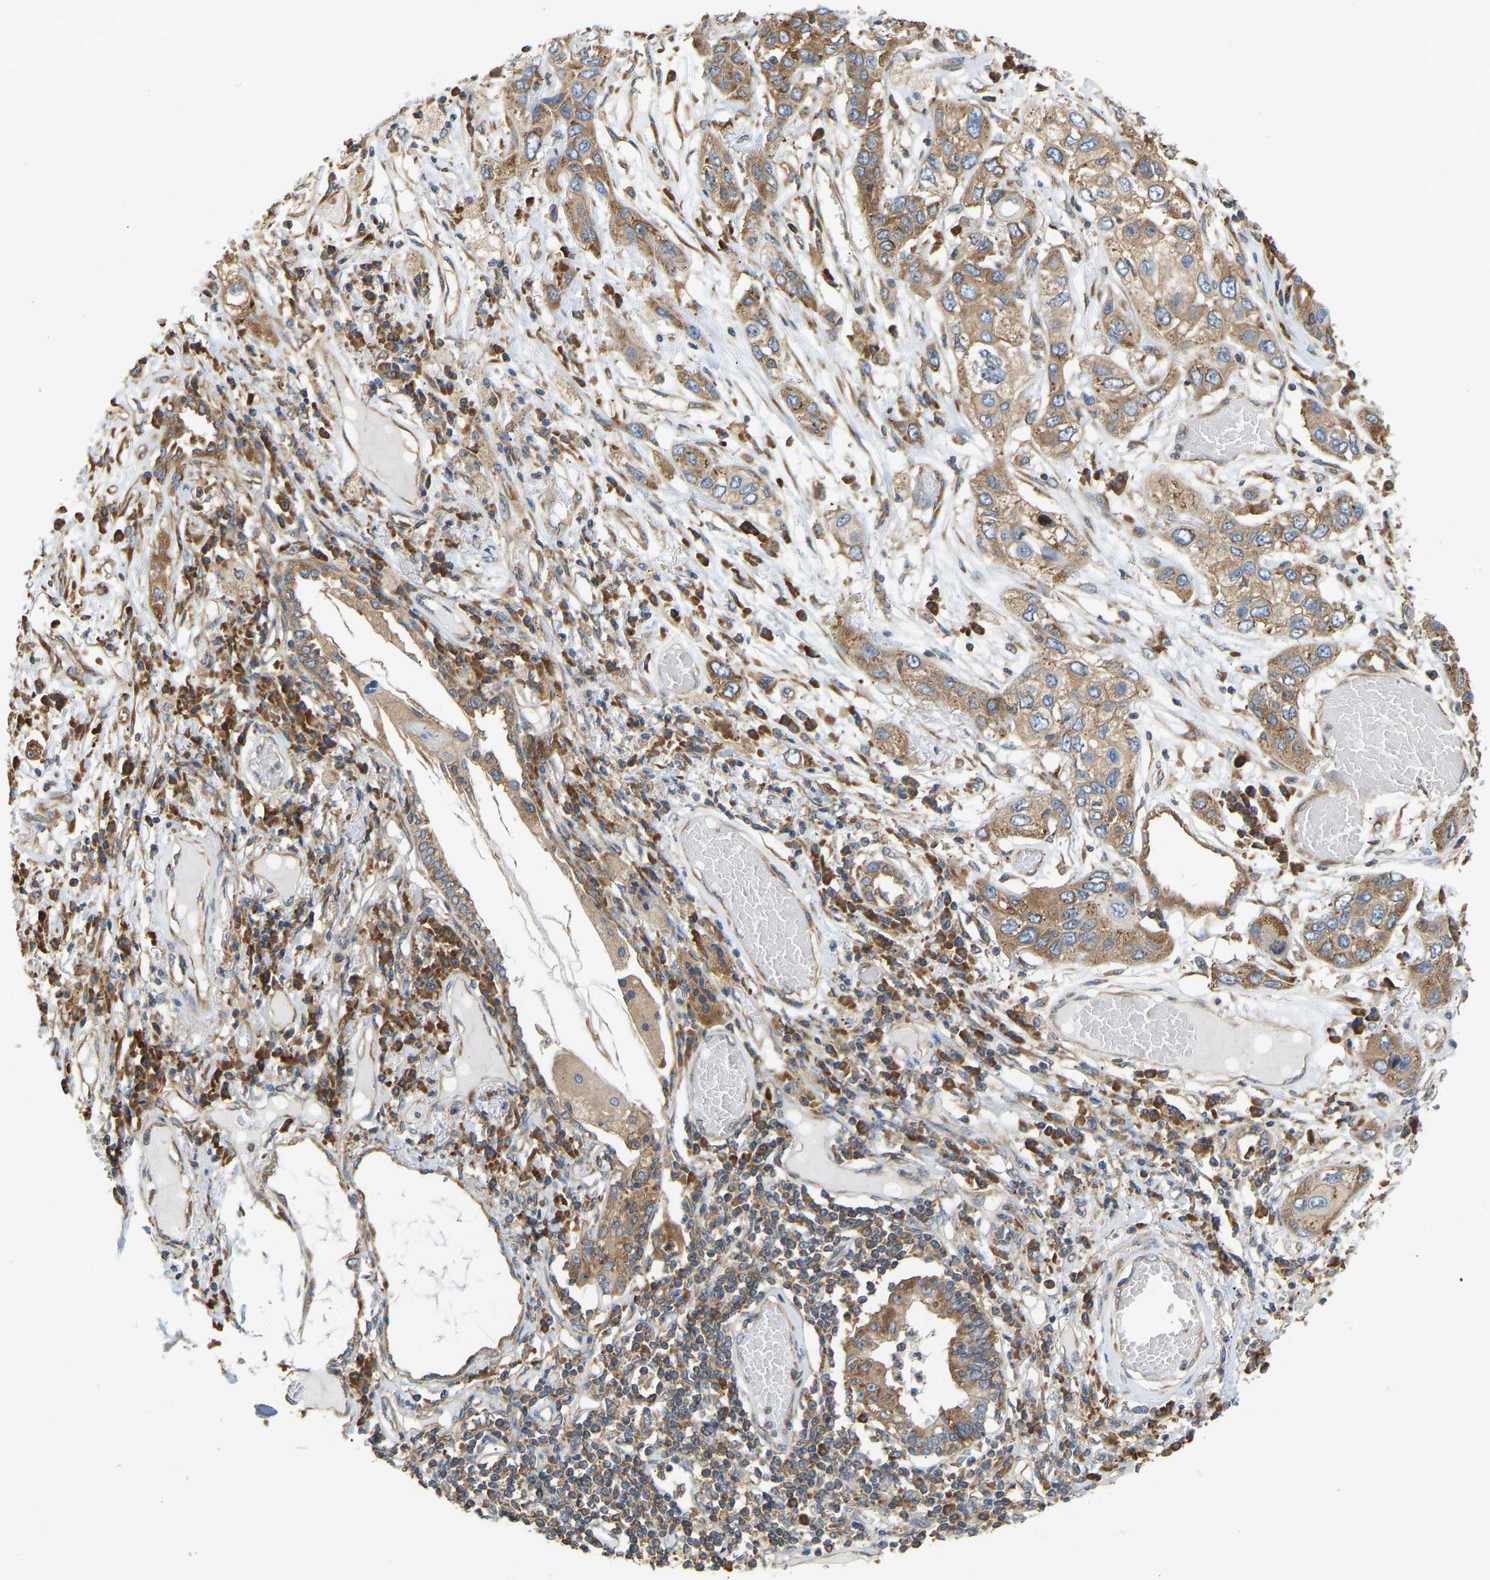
{"staining": {"intensity": "moderate", "quantity": ">75%", "location": "cytoplasmic/membranous"}, "tissue": "lung cancer", "cell_type": "Tumor cells", "image_type": "cancer", "snomed": [{"axis": "morphology", "description": "Squamous cell carcinoma, NOS"}, {"axis": "topography", "description": "Lung"}], "caption": "The micrograph demonstrates immunohistochemical staining of squamous cell carcinoma (lung). There is moderate cytoplasmic/membranous expression is present in about >75% of tumor cells.", "gene": "RPS6KB2", "patient": {"sex": "male", "age": 71}}